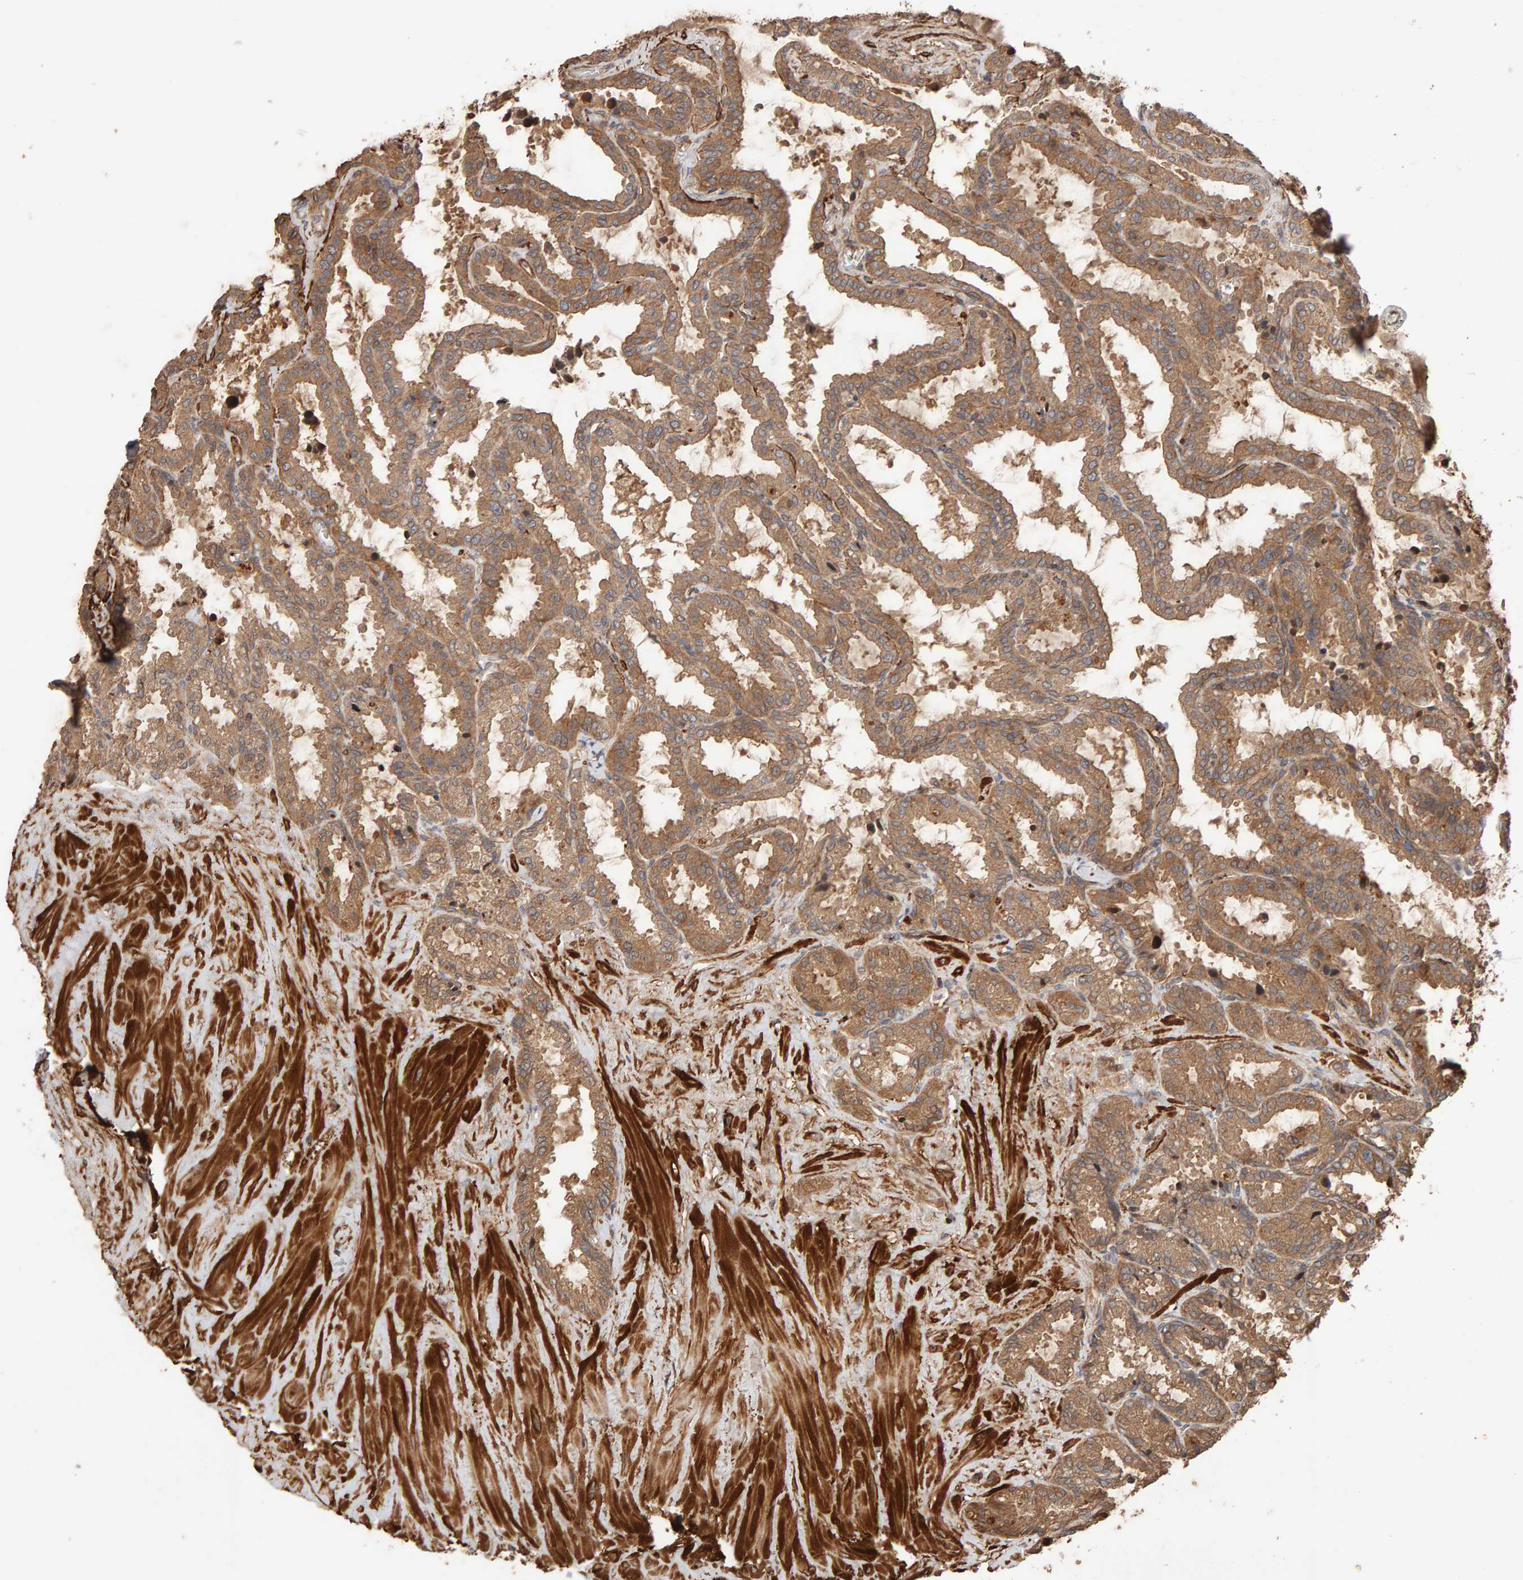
{"staining": {"intensity": "moderate", "quantity": ">75%", "location": "cytoplasmic/membranous"}, "tissue": "seminal vesicle", "cell_type": "Glandular cells", "image_type": "normal", "snomed": [{"axis": "morphology", "description": "Normal tissue, NOS"}, {"axis": "topography", "description": "Seminal veicle"}], "caption": "Immunohistochemistry (IHC) (DAB (3,3'-diaminobenzidine)) staining of unremarkable human seminal vesicle demonstrates moderate cytoplasmic/membranous protein staining in about >75% of glandular cells.", "gene": "SYNRG", "patient": {"sex": "male", "age": 46}}